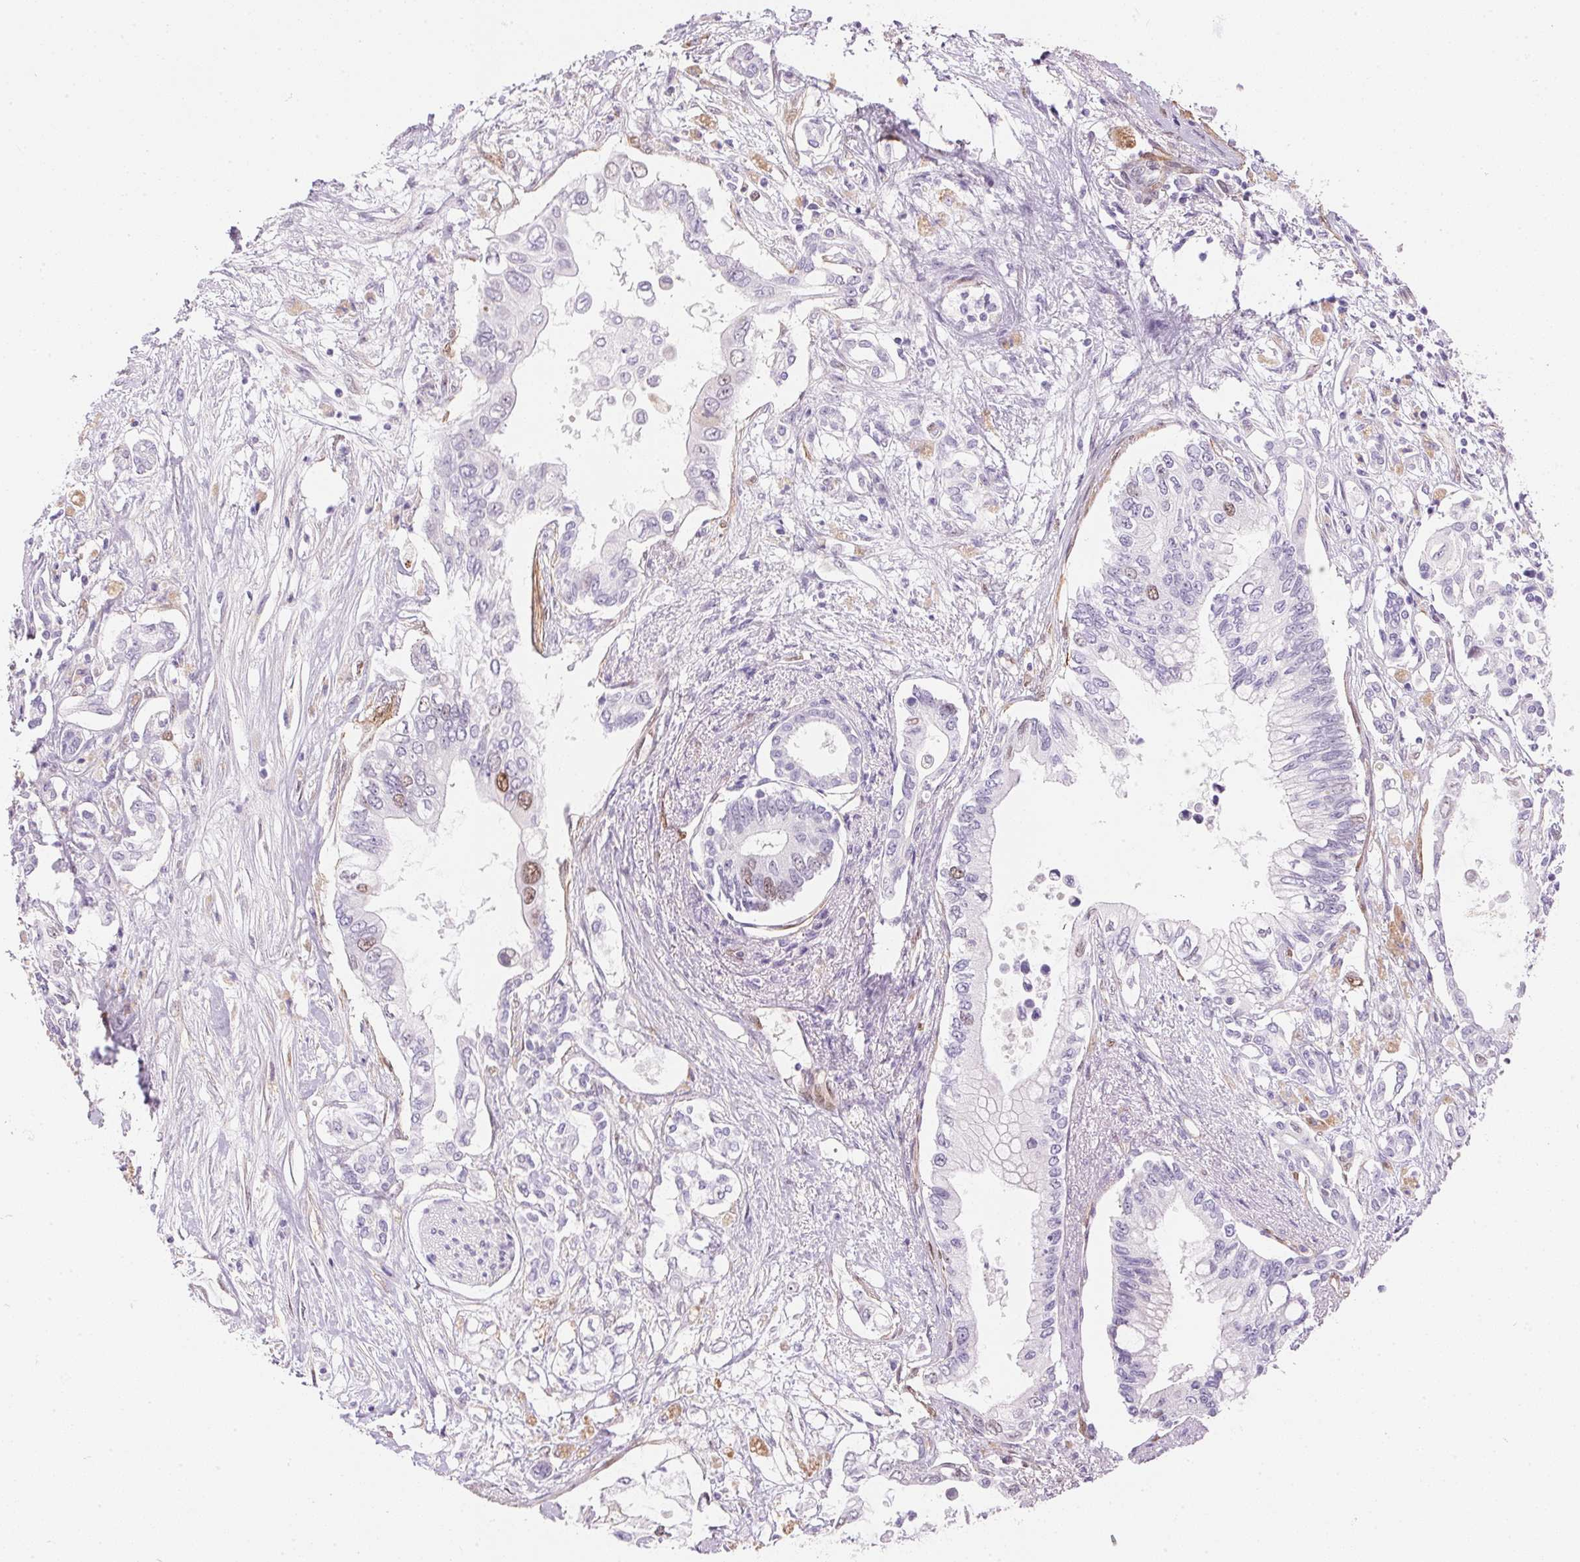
{"staining": {"intensity": "moderate", "quantity": "<25%", "location": "nuclear"}, "tissue": "pancreatic cancer", "cell_type": "Tumor cells", "image_type": "cancer", "snomed": [{"axis": "morphology", "description": "Adenocarcinoma, NOS"}, {"axis": "topography", "description": "Pancreas"}], "caption": "High-magnification brightfield microscopy of pancreatic cancer stained with DAB (brown) and counterstained with hematoxylin (blue). tumor cells exhibit moderate nuclear positivity is present in about<25% of cells.", "gene": "SMTN", "patient": {"sex": "female", "age": 63}}